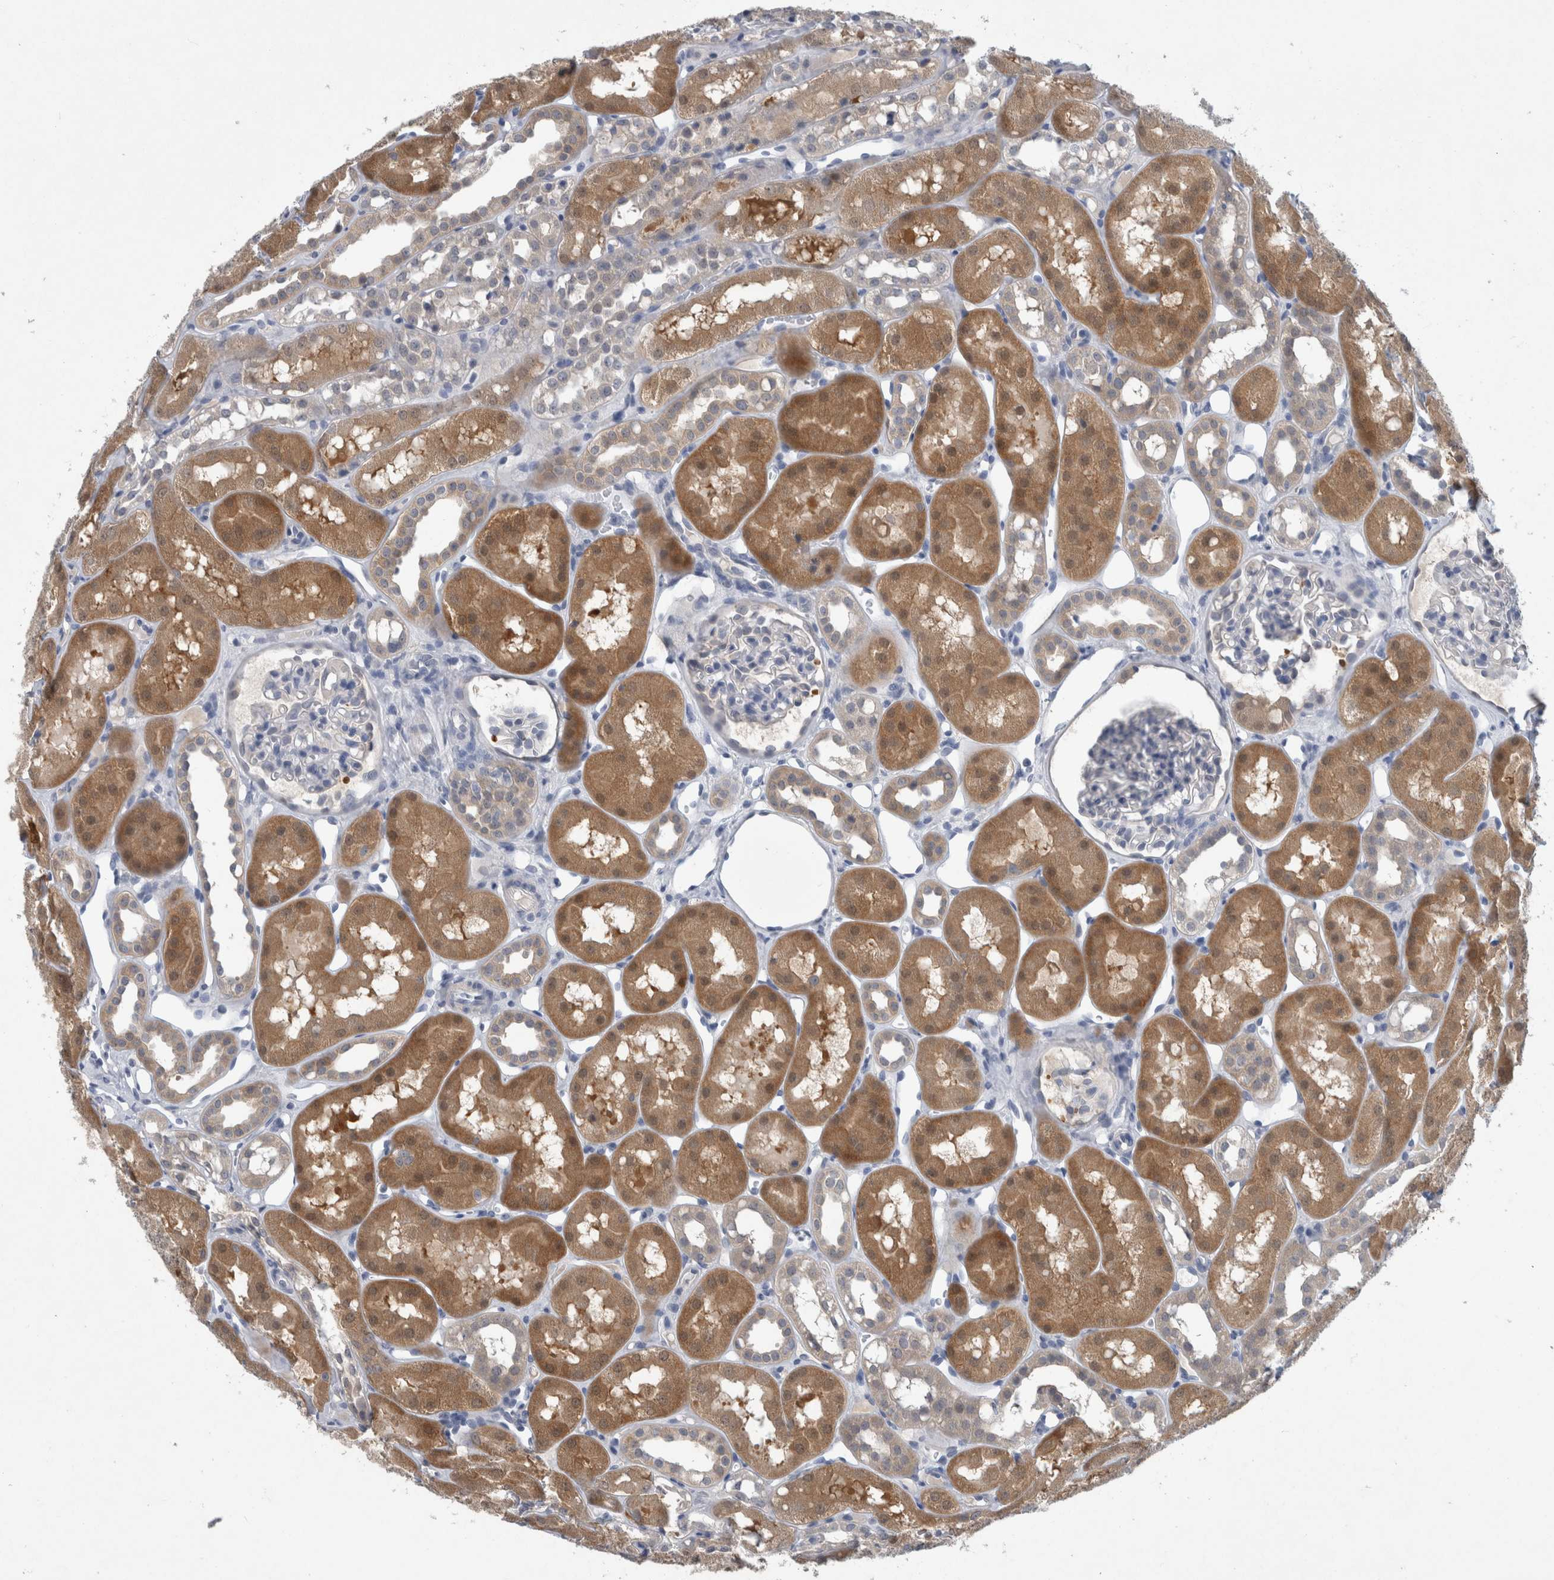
{"staining": {"intensity": "negative", "quantity": "none", "location": "none"}, "tissue": "kidney", "cell_type": "Cells in glomeruli", "image_type": "normal", "snomed": [{"axis": "morphology", "description": "Normal tissue, NOS"}, {"axis": "topography", "description": "Kidney"}], "caption": "High magnification brightfield microscopy of normal kidney stained with DAB (brown) and counterstained with hematoxylin (blue): cells in glomeruli show no significant staining.", "gene": "FAM83H", "patient": {"sex": "male", "age": 16}}